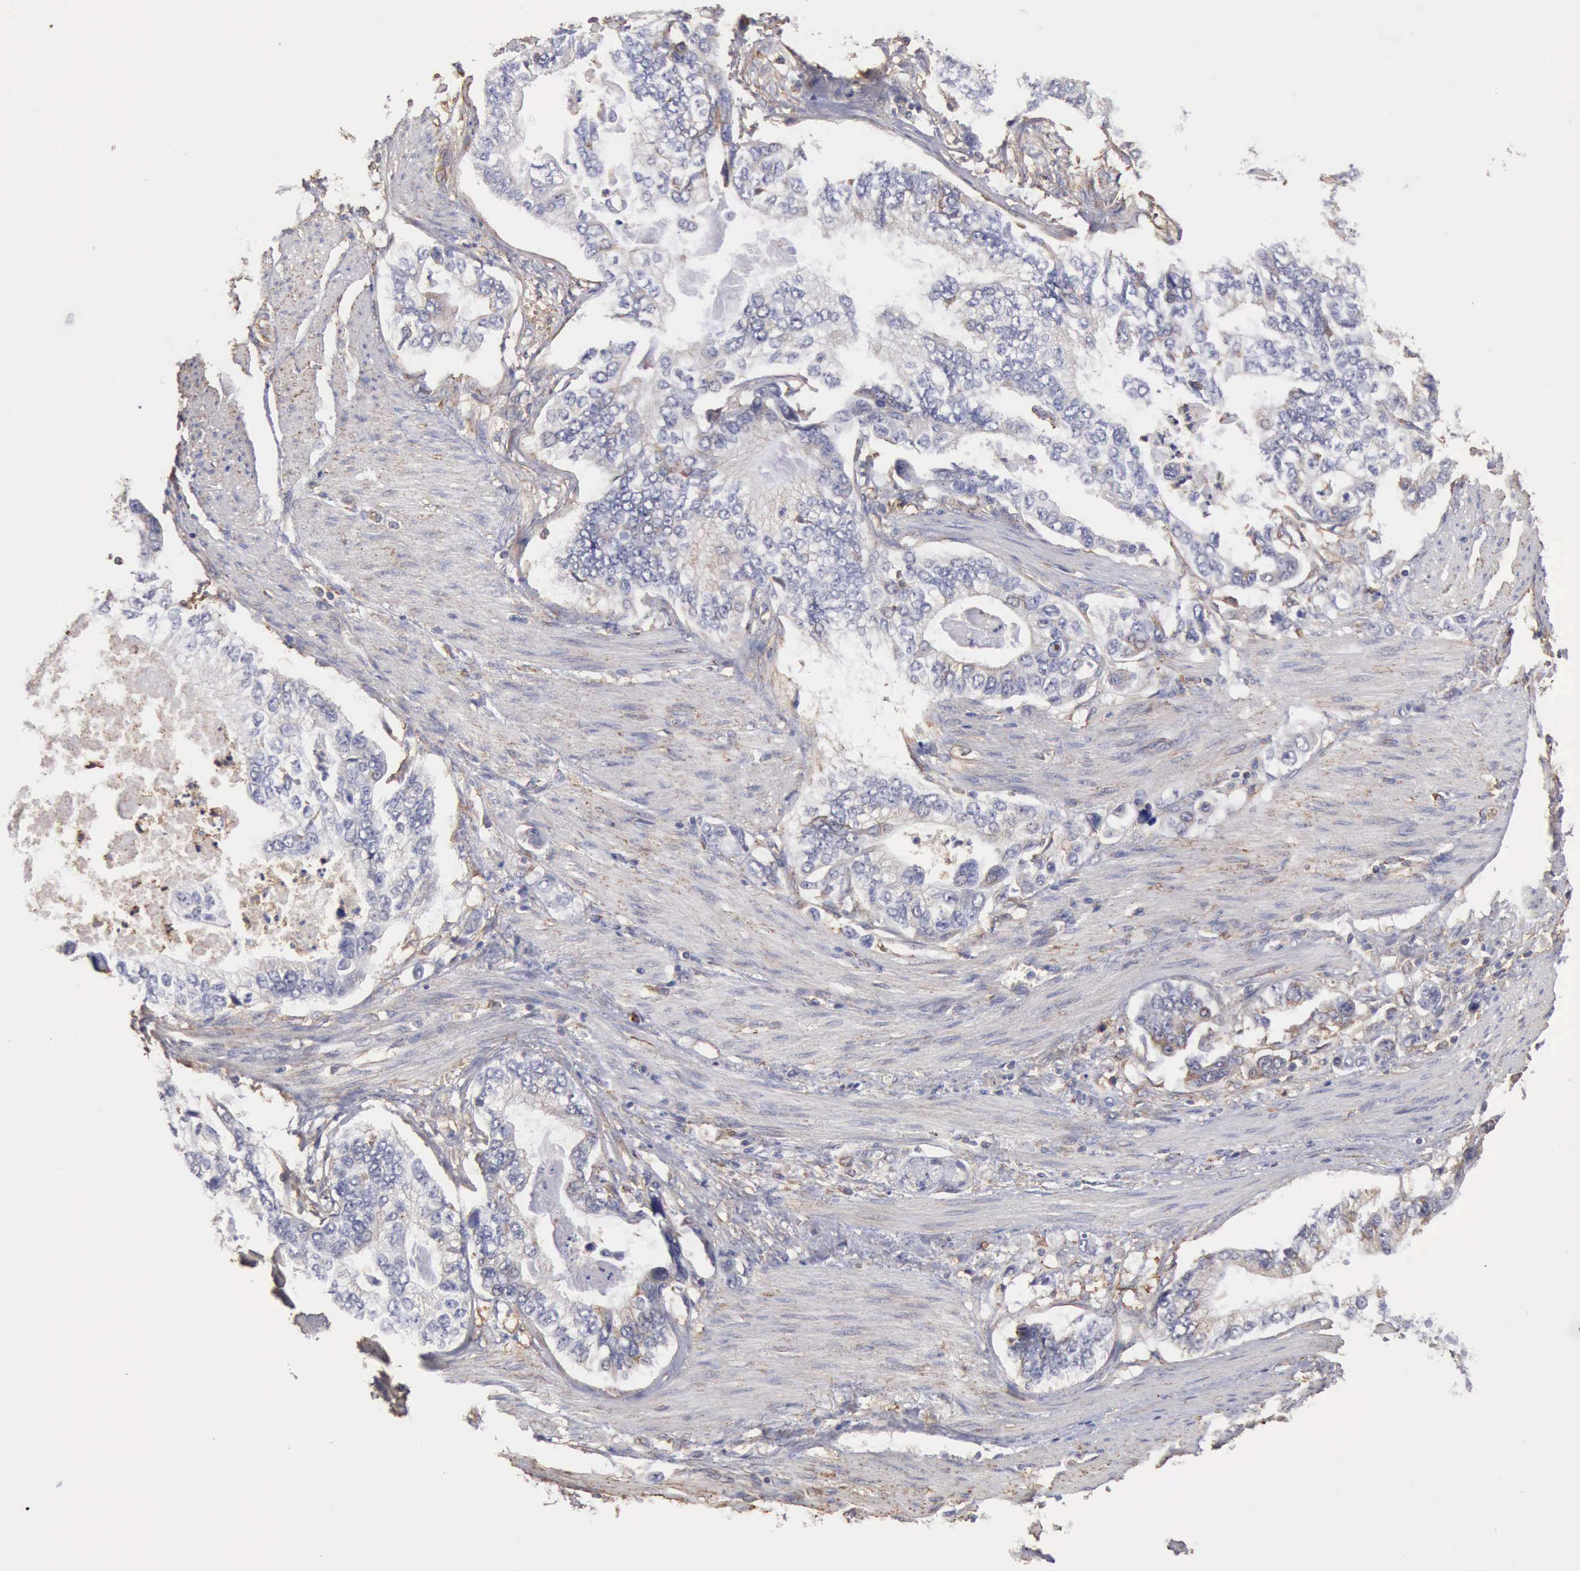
{"staining": {"intensity": "weak", "quantity": "<25%", "location": "cytoplasmic/membranous"}, "tissue": "stomach cancer", "cell_type": "Tumor cells", "image_type": "cancer", "snomed": [{"axis": "morphology", "description": "Adenocarcinoma, NOS"}, {"axis": "topography", "description": "Pancreas"}, {"axis": "topography", "description": "Stomach, upper"}], "caption": "Stomach cancer (adenocarcinoma) was stained to show a protein in brown. There is no significant positivity in tumor cells. (Immunohistochemistry (ihc), brightfield microscopy, high magnification).", "gene": "GPR101", "patient": {"sex": "male", "age": 77}}